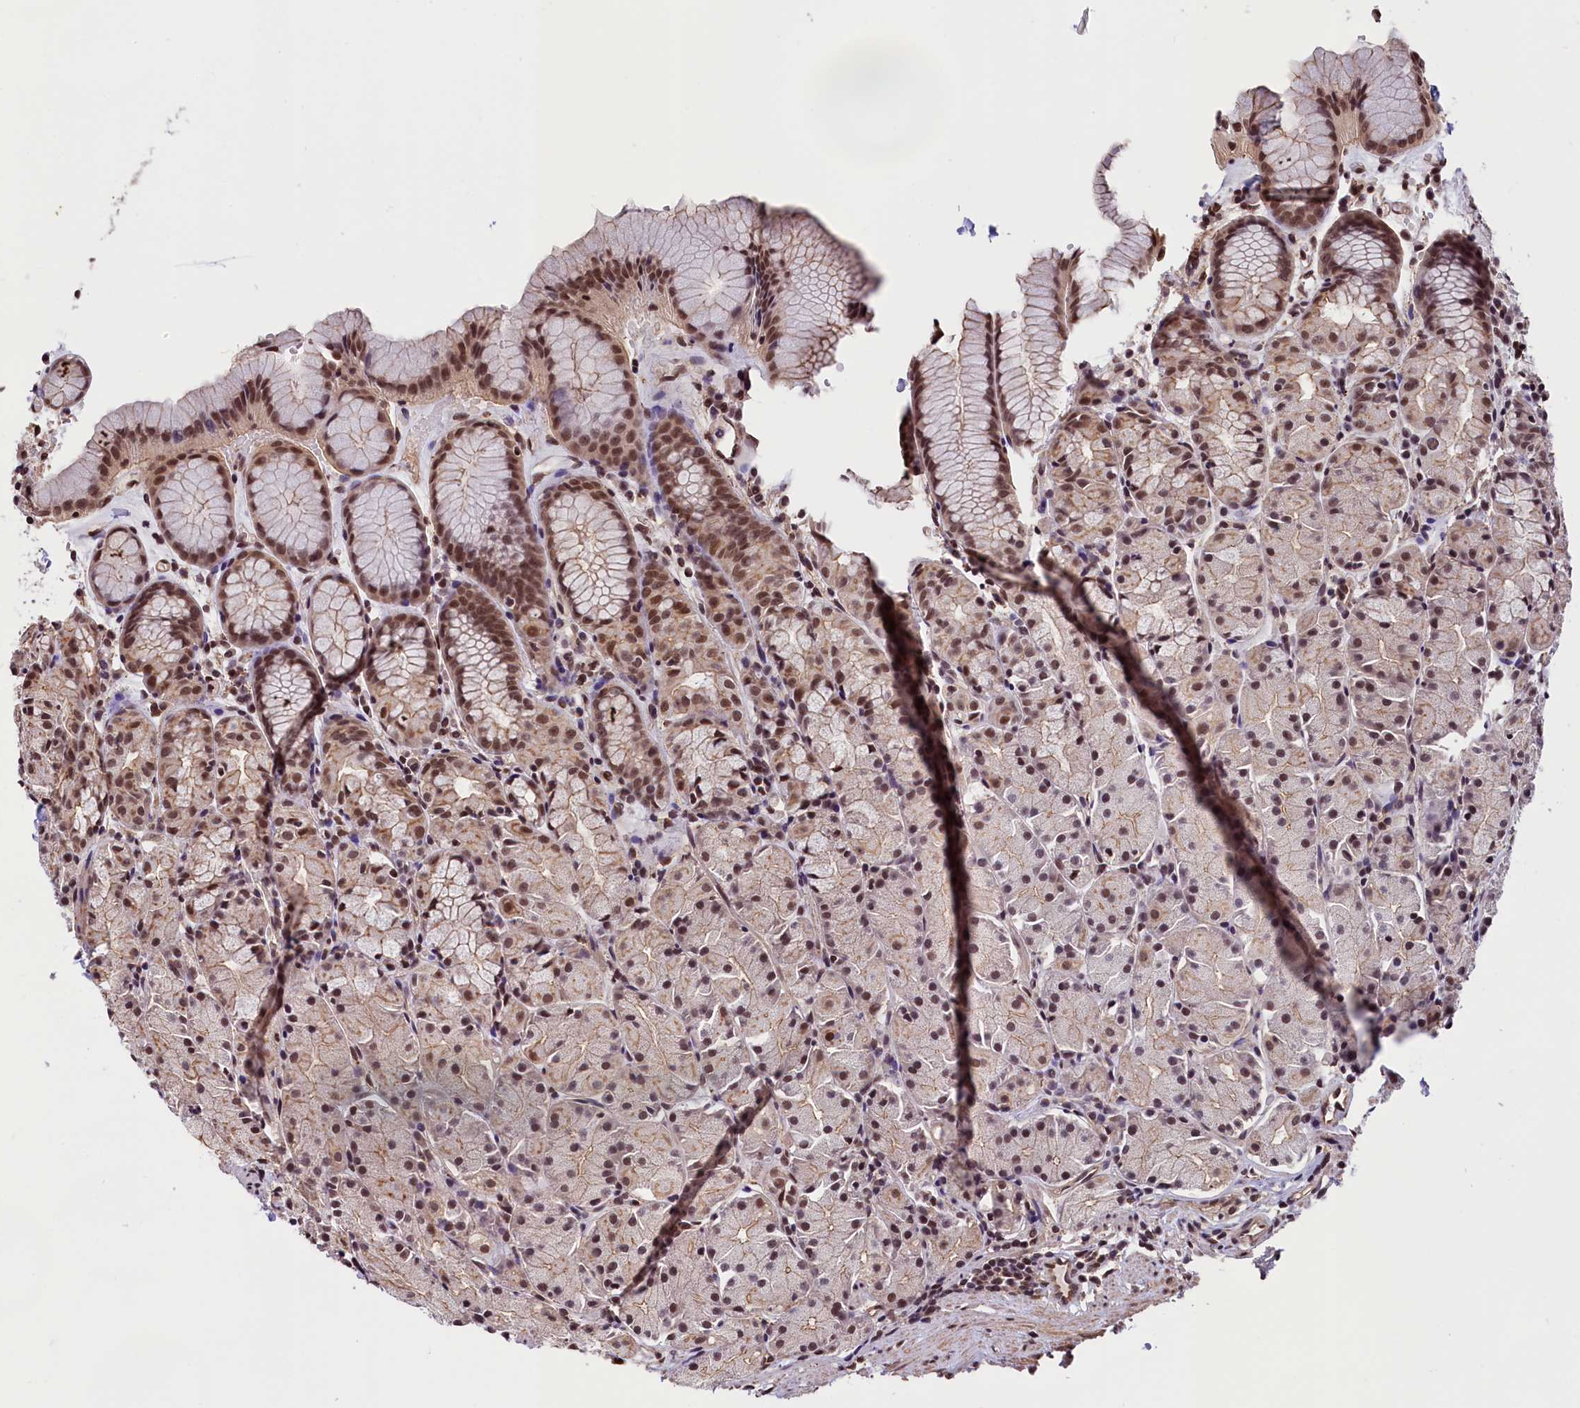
{"staining": {"intensity": "moderate", "quantity": ">75%", "location": "nuclear"}, "tissue": "stomach", "cell_type": "Glandular cells", "image_type": "normal", "snomed": [{"axis": "morphology", "description": "Normal tissue, NOS"}, {"axis": "topography", "description": "Stomach, upper"}], "caption": "This micrograph displays immunohistochemistry staining of benign stomach, with medium moderate nuclear staining in approximately >75% of glandular cells.", "gene": "ZC3H4", "patient": {"sex": "male", "age": 47}}